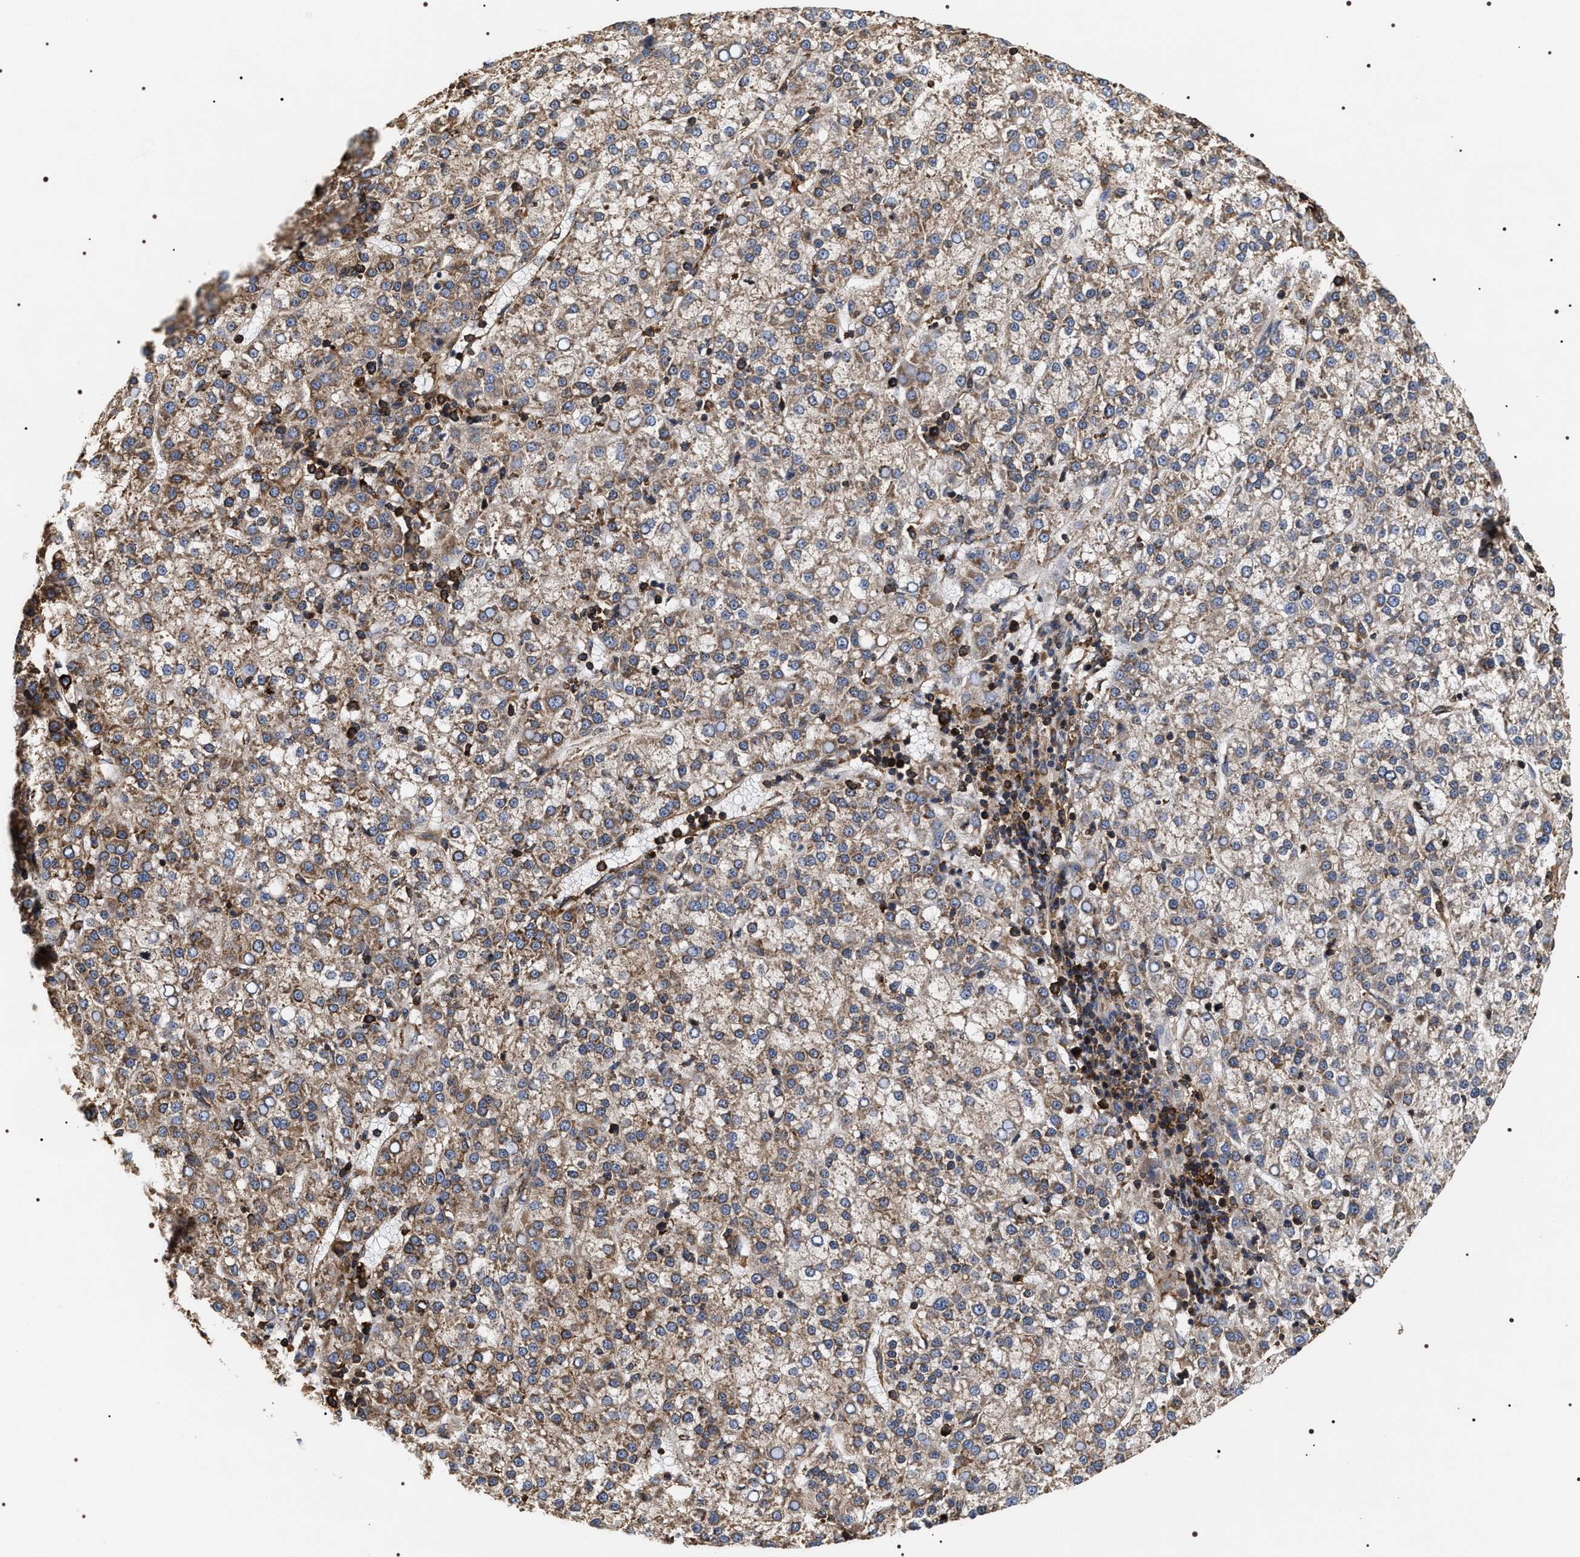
{"staining": {"intensity": "weak", "quantity": ">75%", "location": "cytoplasmic/membranous"}, "tissue": "liver cancer", "cell_type": "Tumor cells", "image_type": "cancer", "snomed": [{"axis": "morphology", "description": "Carcinoma, Hepatocellular, NOS"}, {"axis": "topography", "description": "Liver"}], "caption": "Immunohistochemistry (DAB (3,3'-diaminobenzidine)) staining of human liver hepatocellular carcinoma exhibits weak cytoplasmic/membranous protein staining in about >75% of tumor cells.", "gene": "SERBP1", "patient": {"sex": "female", "age": 58}}